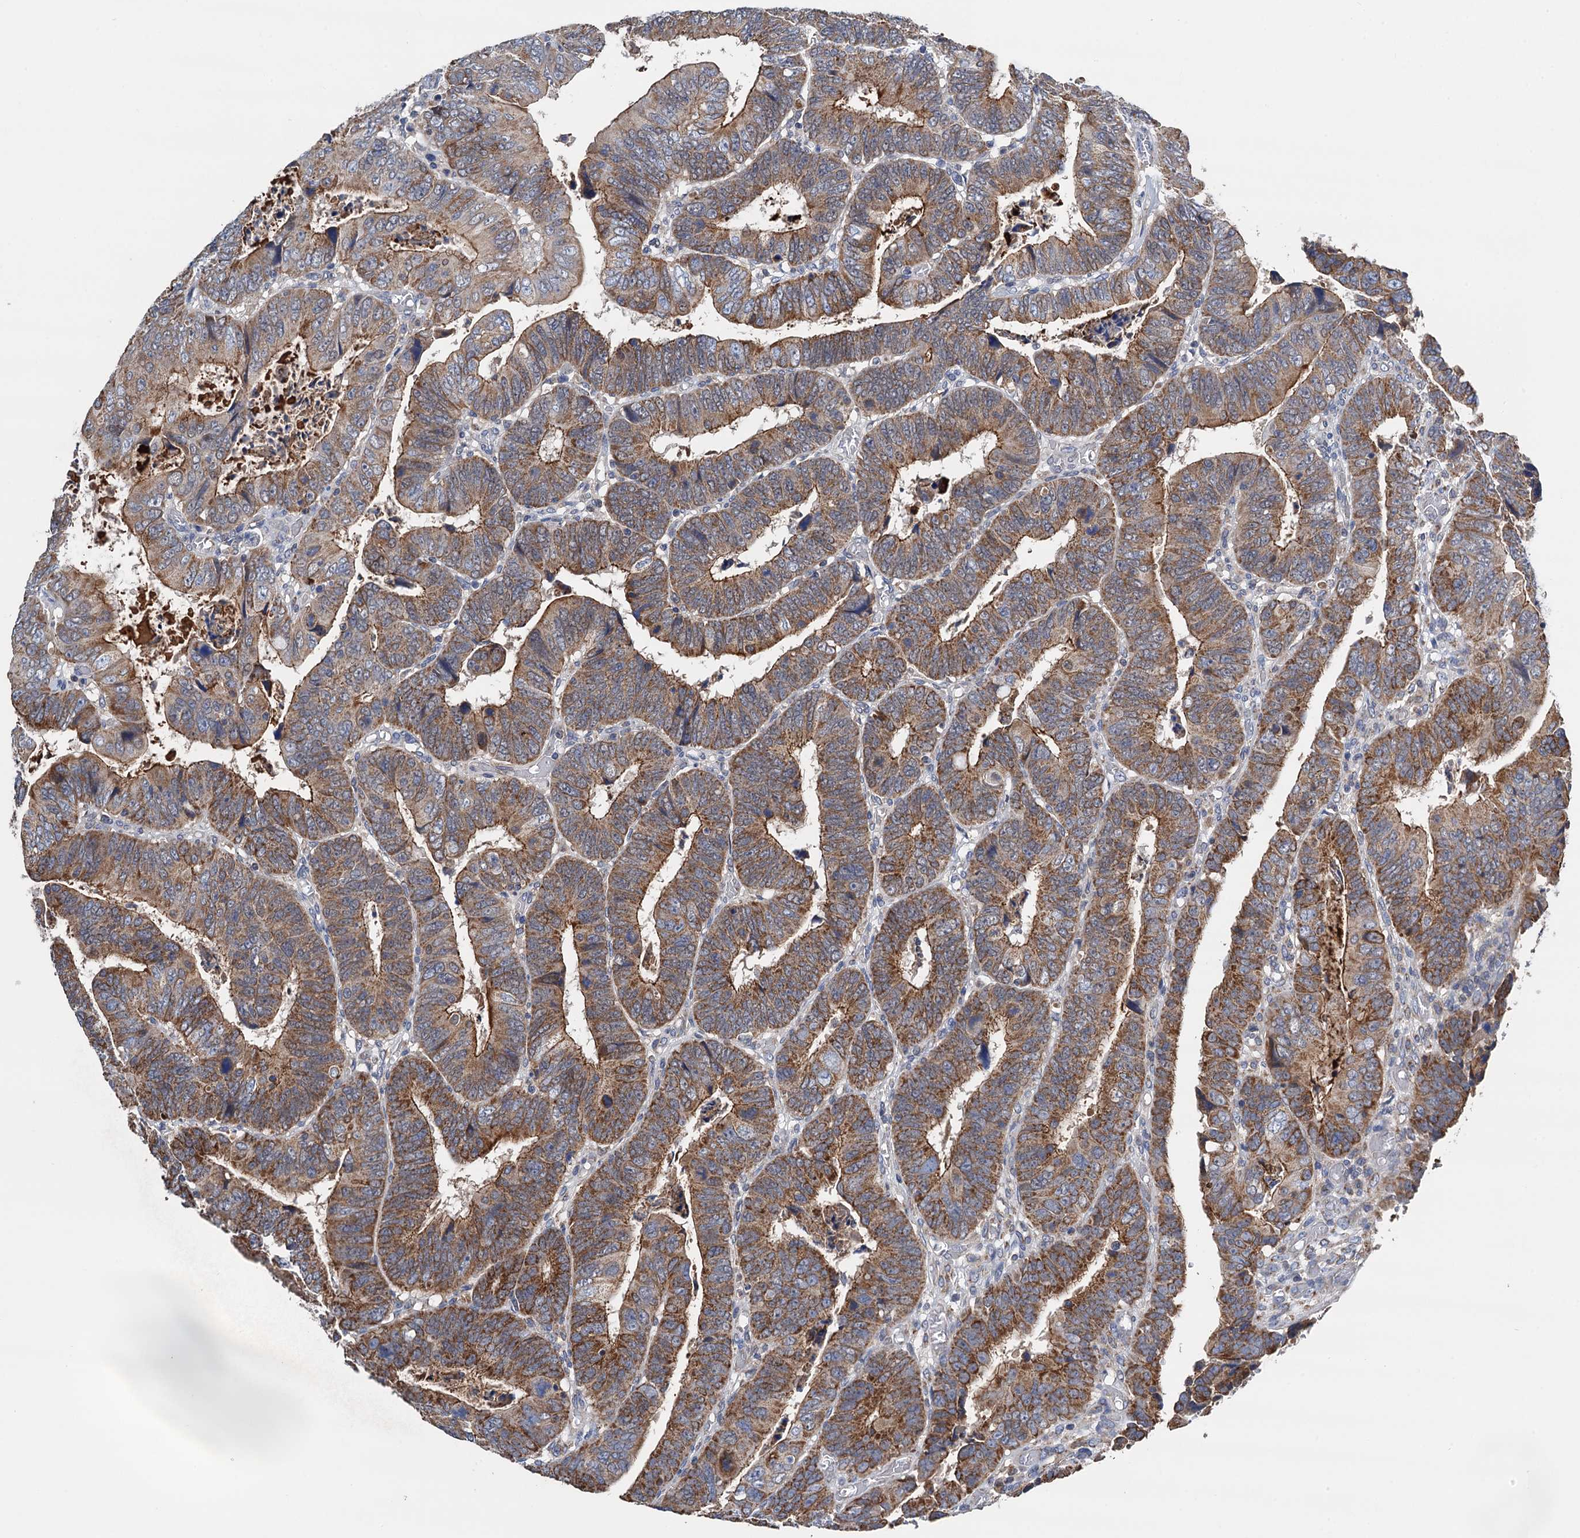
{"staining": {"intensity": "strong", "quantity": ">75%", "location": "cytoplasmic/membranous"}, "tissue": "colorectal cancer", "cell_type": "Tumor cells", "image_type": "cancer", "snomed": [{"axis": "morphology", "description": "Normal tissue, NOS"}, {"axis": "morphology", "description": "Adenocarcinoma, NOS"}, {"axis": "topography", "description": "Rectum"}], "caption": "This micrograph displays immunohistochemistry staining of human colorectal cancer, with high strong cytoplasmic/membranous positivity in about >75% of tumor cells.", "gene": "DGLUCY", "patient": {"sex": "female", "age": 65}}